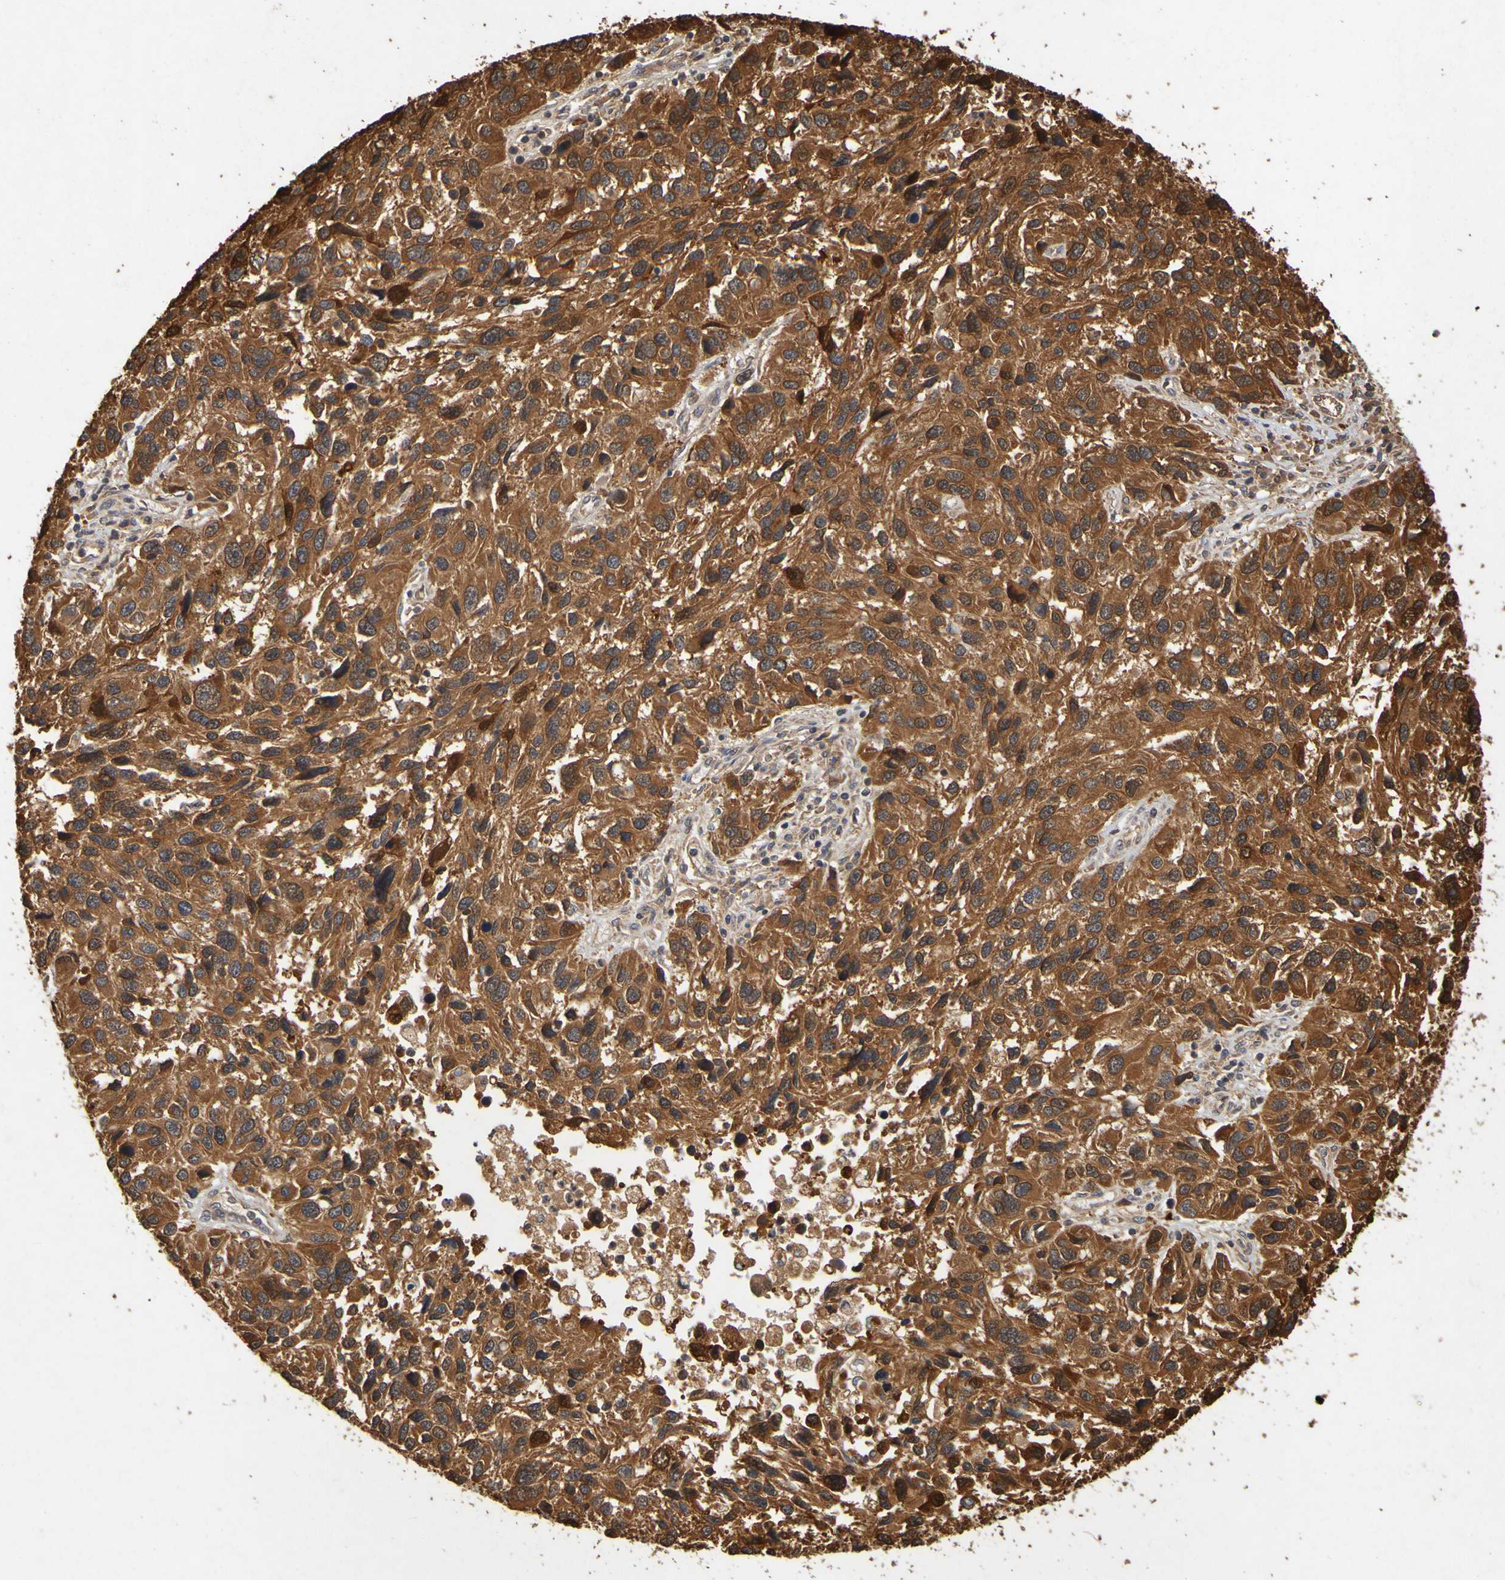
{"staining": {"intensity": "strong", "quantity": ">75%", "location": "cytoplasmic/membranous,nuclear"}, "tissue": "melanoma", "cell_type": "Tumor cells", "image_type": "cancer", "snomed": [{"axis": "morphology", "description": "Malignant melanoma, NOS"}, {"axis": "topography", "description": "Skin"}], "caption": "Immunohistochemistry micrograph of human melanoma stained for a protein (brown), which reveals high levels of strong cytoplasmic/membranous and nuclear positivity in about >75% of tumor cells.", "gene": "OCRL", "patient": {"sex": "male", "age": 53}}